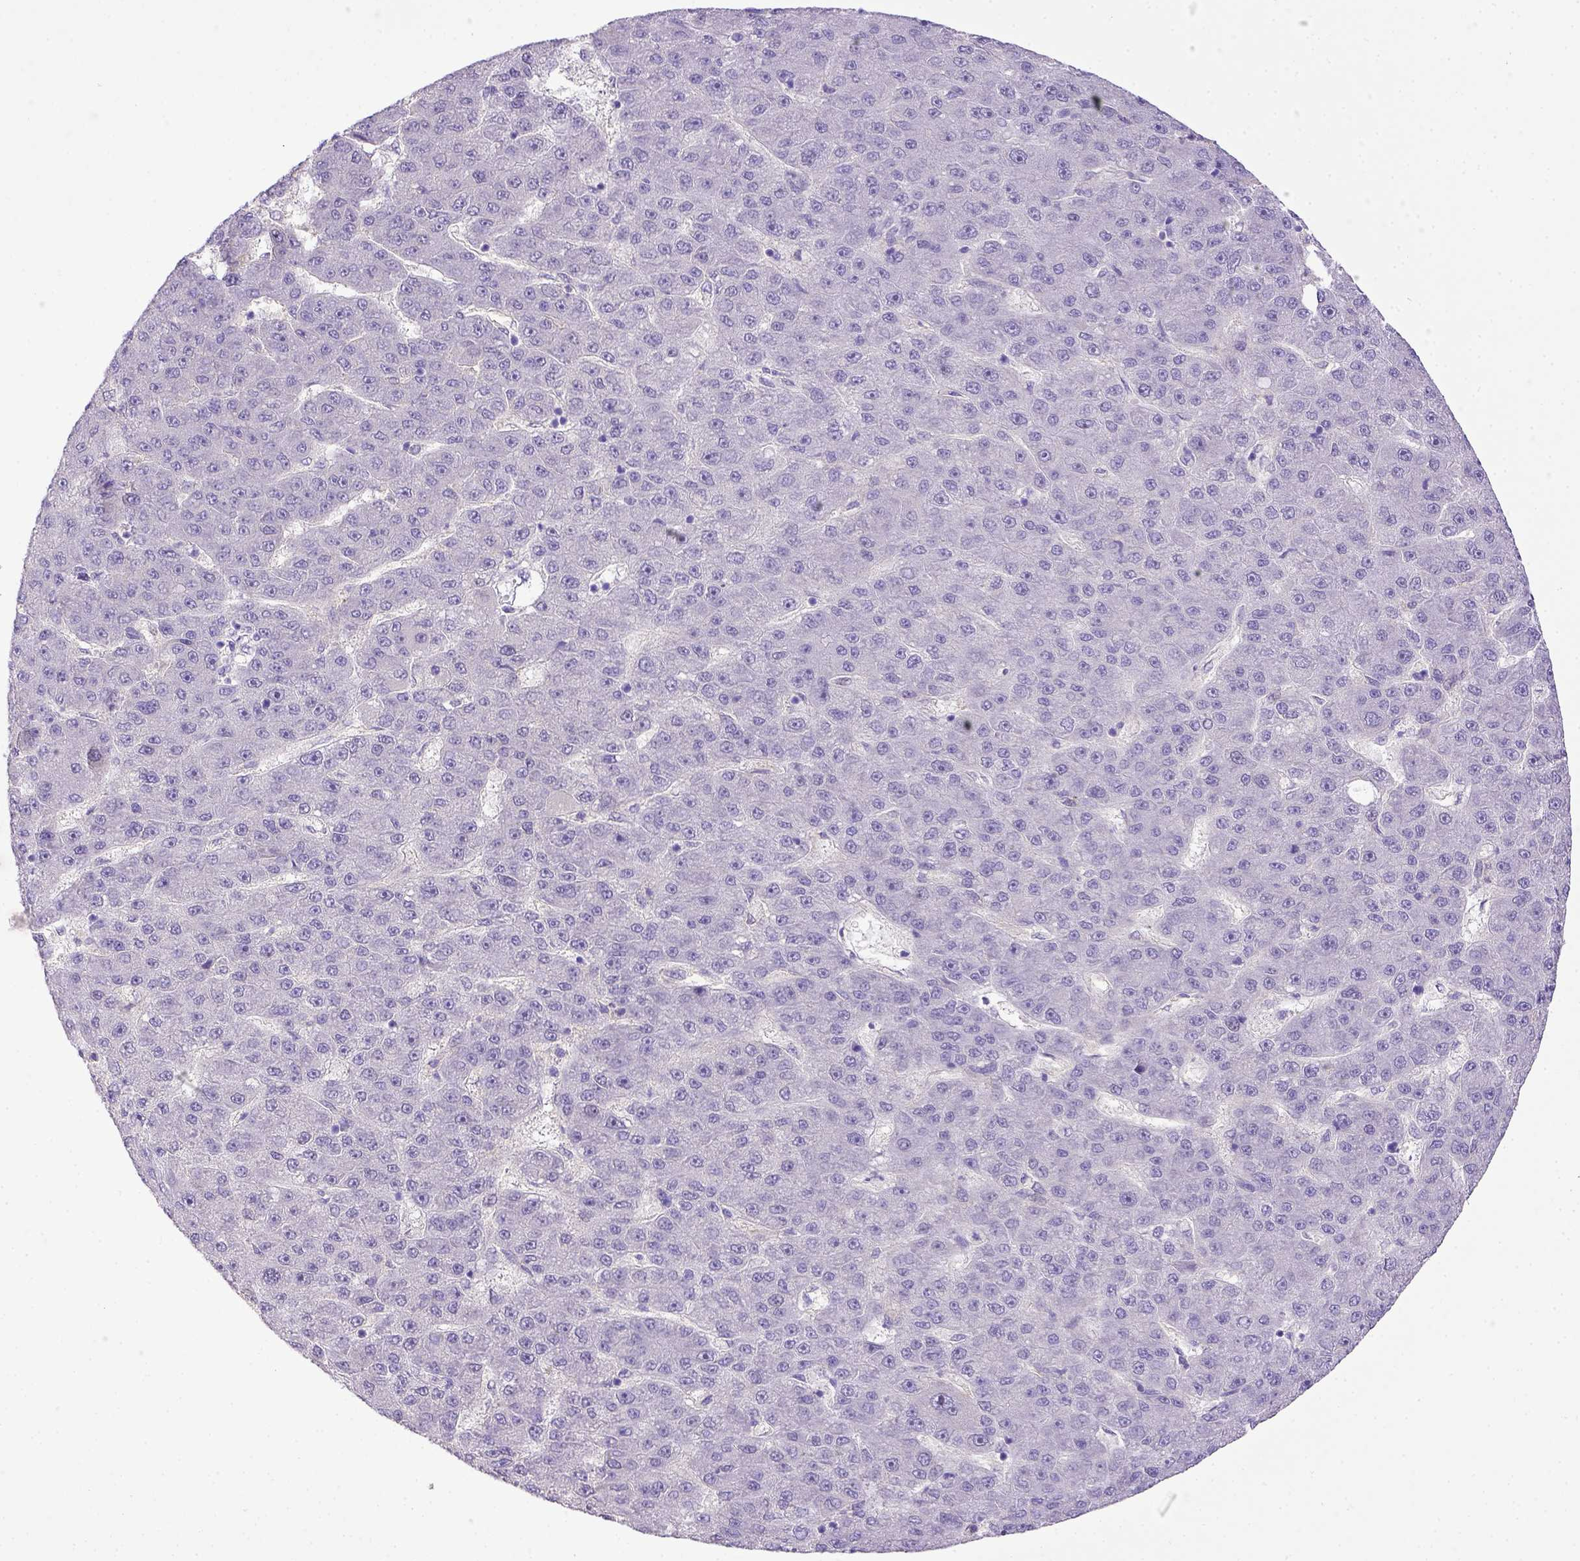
{"staining": {"intensity": "negative", "quantity": "none", "location": "none"}, "tissue": "liver cancer", "cell_type": "Tumor cells", "image_type": "cancer", "snomed": [{"axis": "morphology", "description": "Carcinoma, Hepatocellular, NOS"}, {"axis": "topography", "description": "Liver"}], "caption": "Tumor cells show no significant protein expression in liver cancer.", "gene": "CD40", "patient": {"sex": "male", "age": 67}}